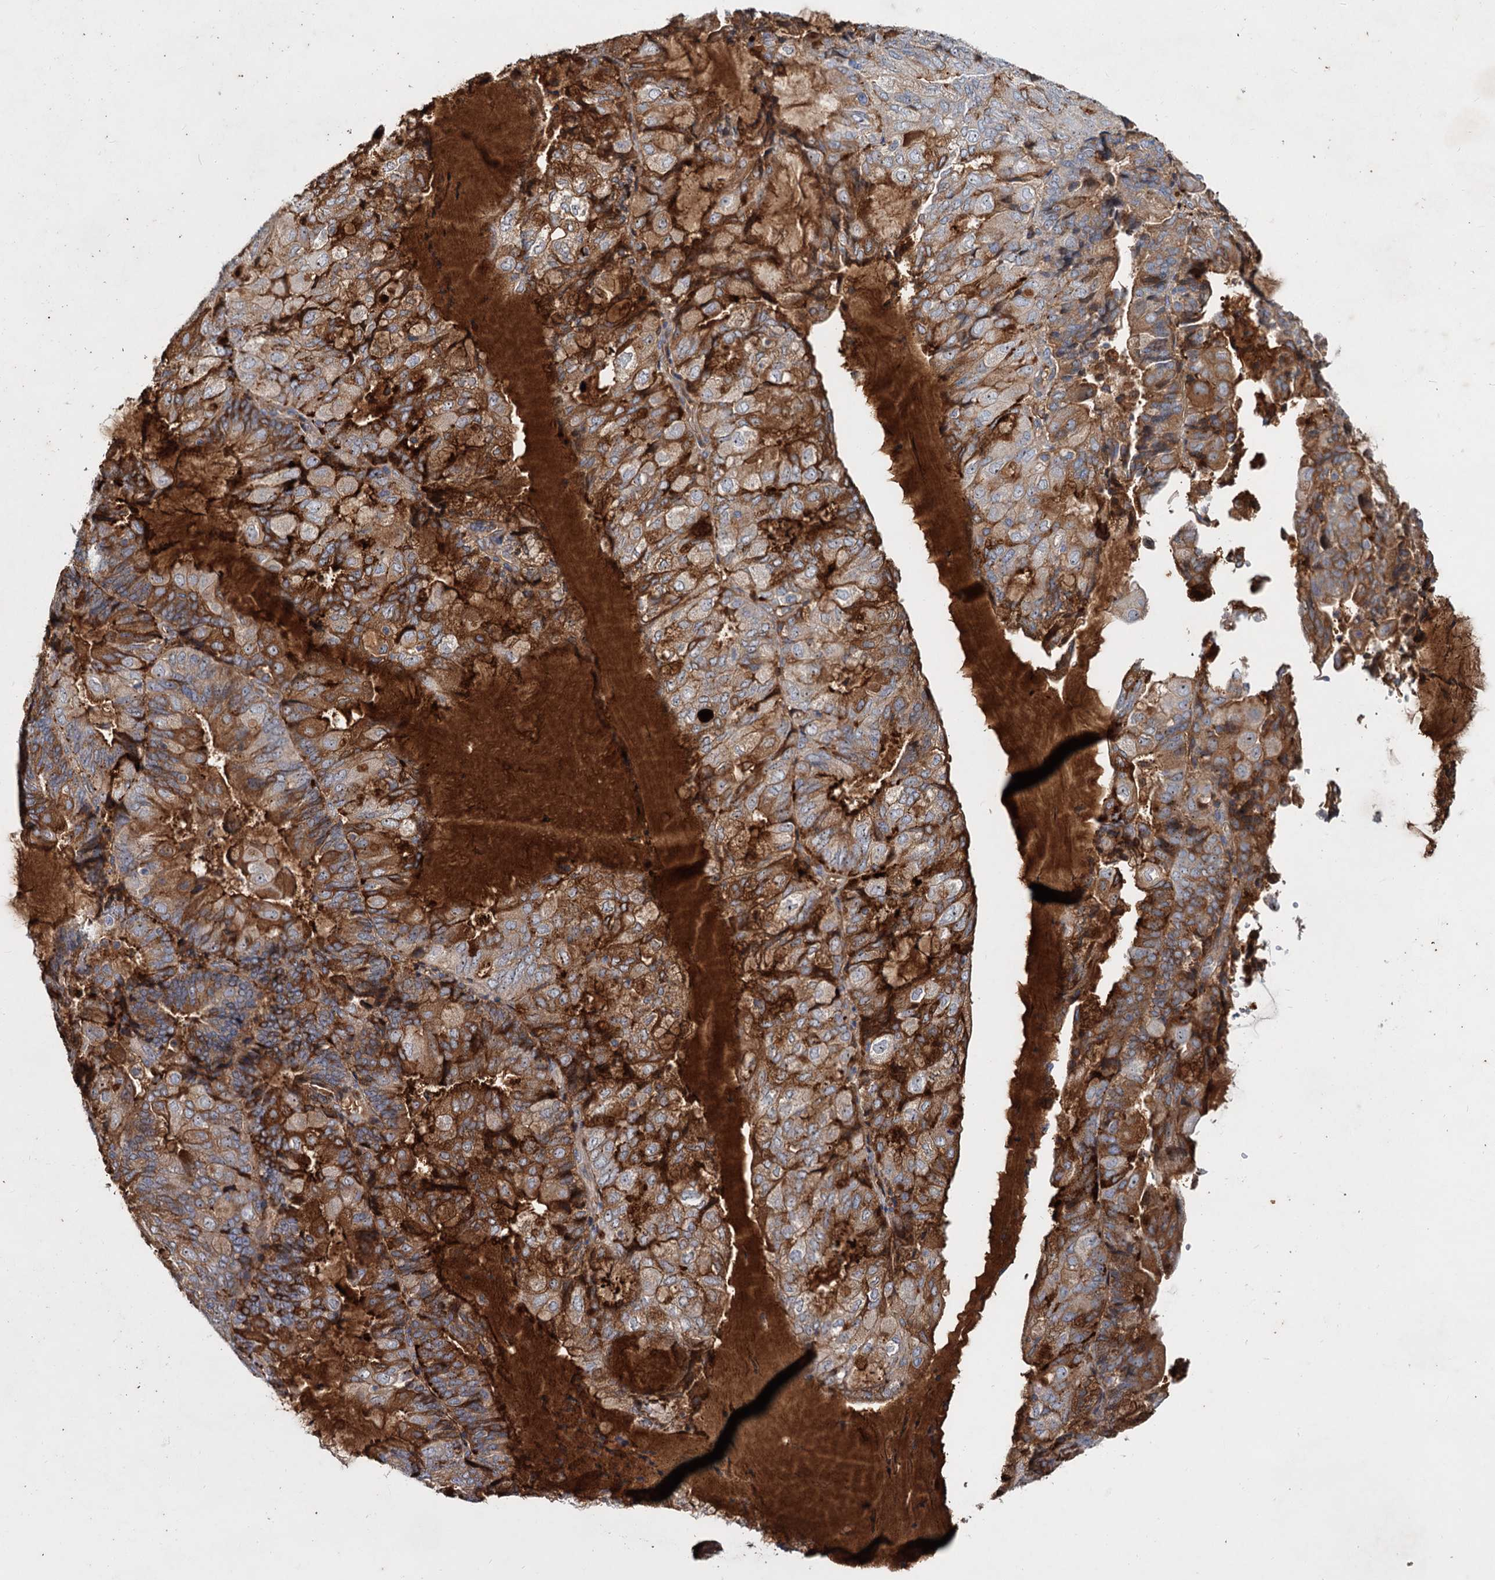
{"staining": {"intensity": "strong", "quantity": "25%-75%", "location": "cytoplasmic/membranous"}, "tissue": "endometrial cancer", "cell_type": "Tumor cells", "image_type": "cancer", "snomed": [{"axis": "morphology", "description": "Adenocarcinoma, NOS"}, {"axis": "topography", "description": "Endometrium"}], "caption": "The image reveals a brown stain indicating the presence of a protein in the cytoplasmic/membranous of tumor cells in endometrial cancer.", "gene": "CHRD", "patient": {"sex": "female", "age": 81}}